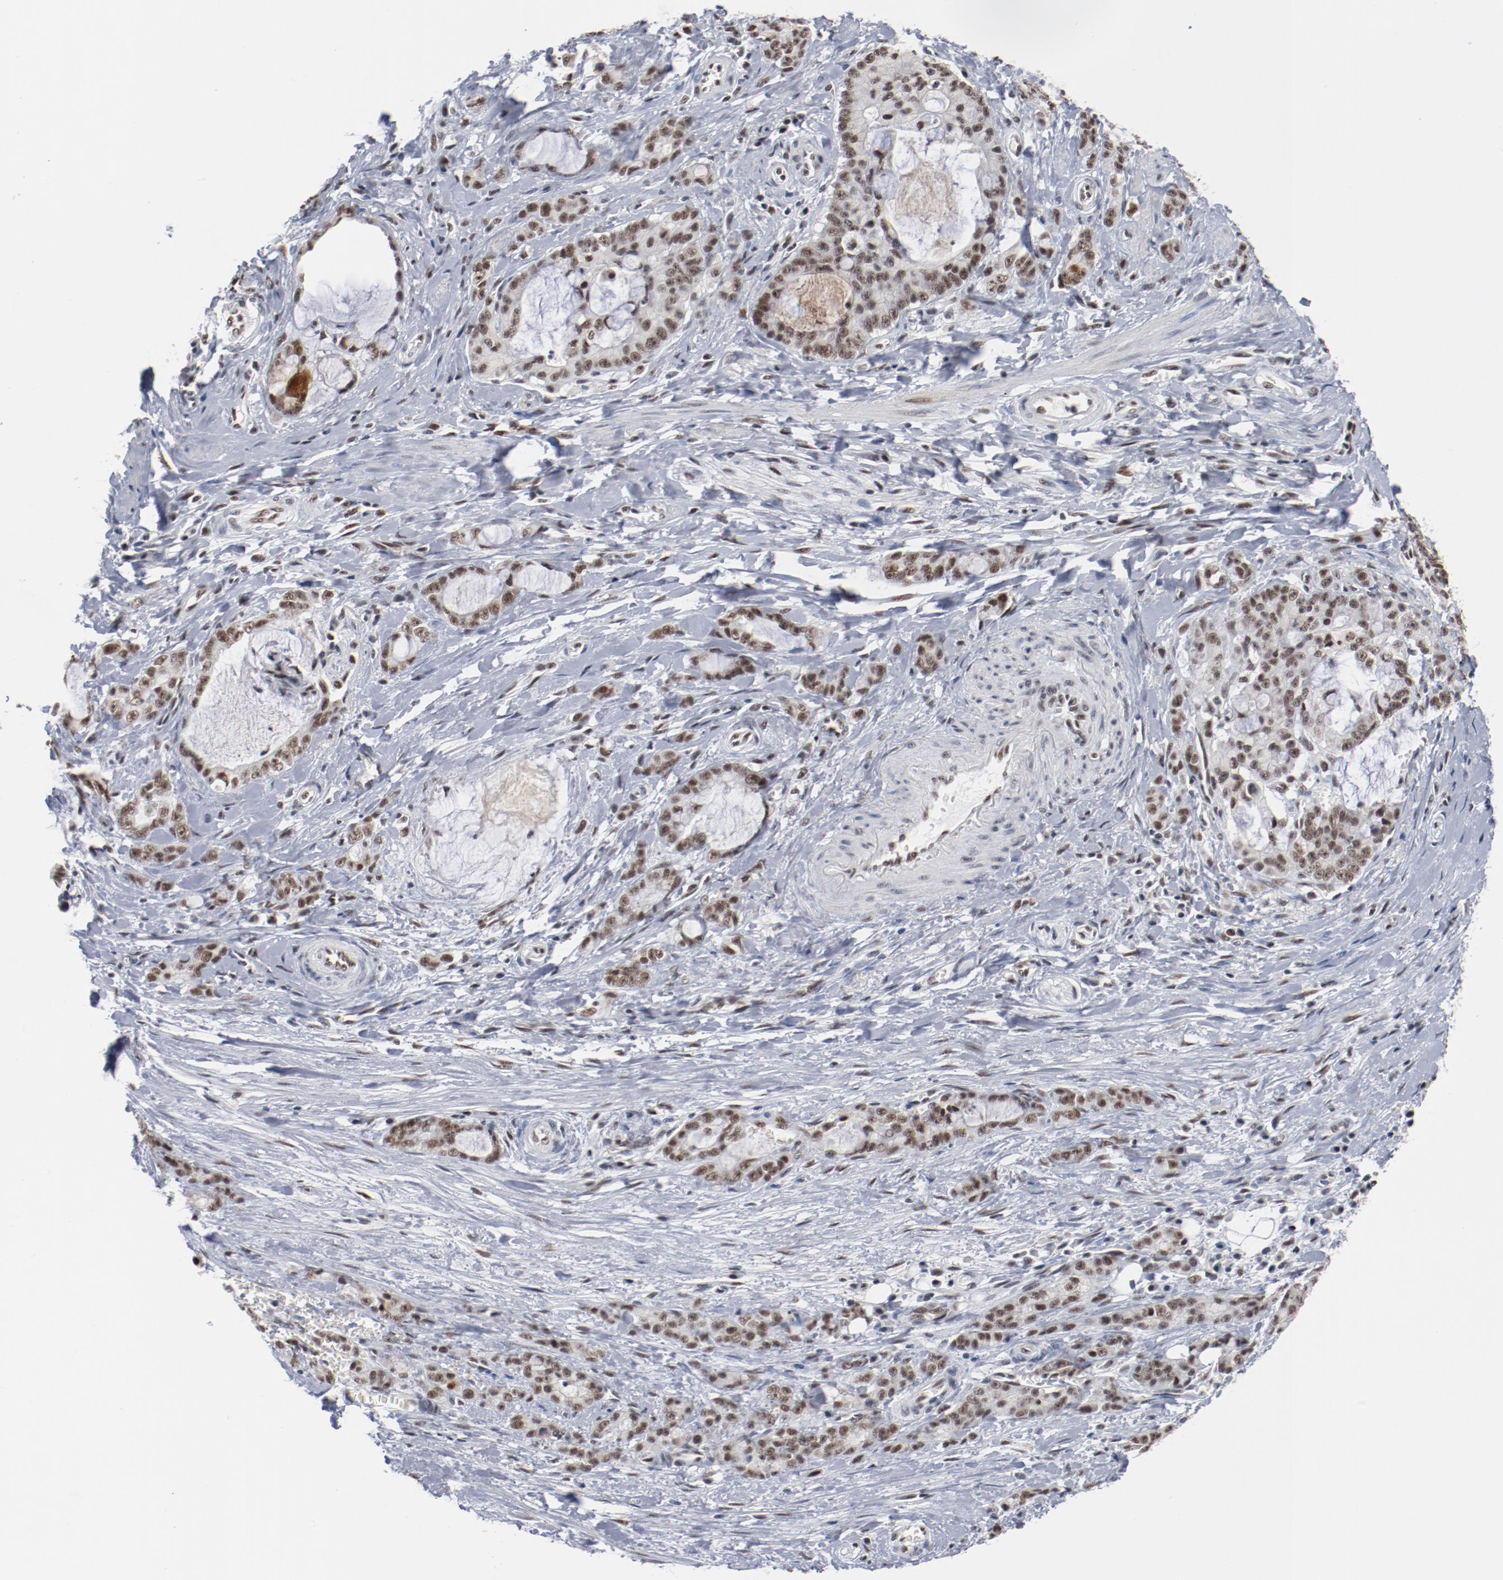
{"staining": {"intensity": "moderate", "quantity": ">75%", "location": "nuclear"}, "tissue": "pancreatic cancer", "cell_type": "Tumor cells", "image_type": "cancer", "snomed": [{"axis": "morphology", "description": "Adenocarcinoma, NOS"}, {"axis": "topography", "description": "Pancreas"}], "caption": "Approximately >75% of tumor cells in human pancreatic adenocarcinoma show moderate nuclear protein positivity as visualized by brown immunohistochemical staining.", "gene": "BUB3", "patient": {"sex": "female", "age": 73}}